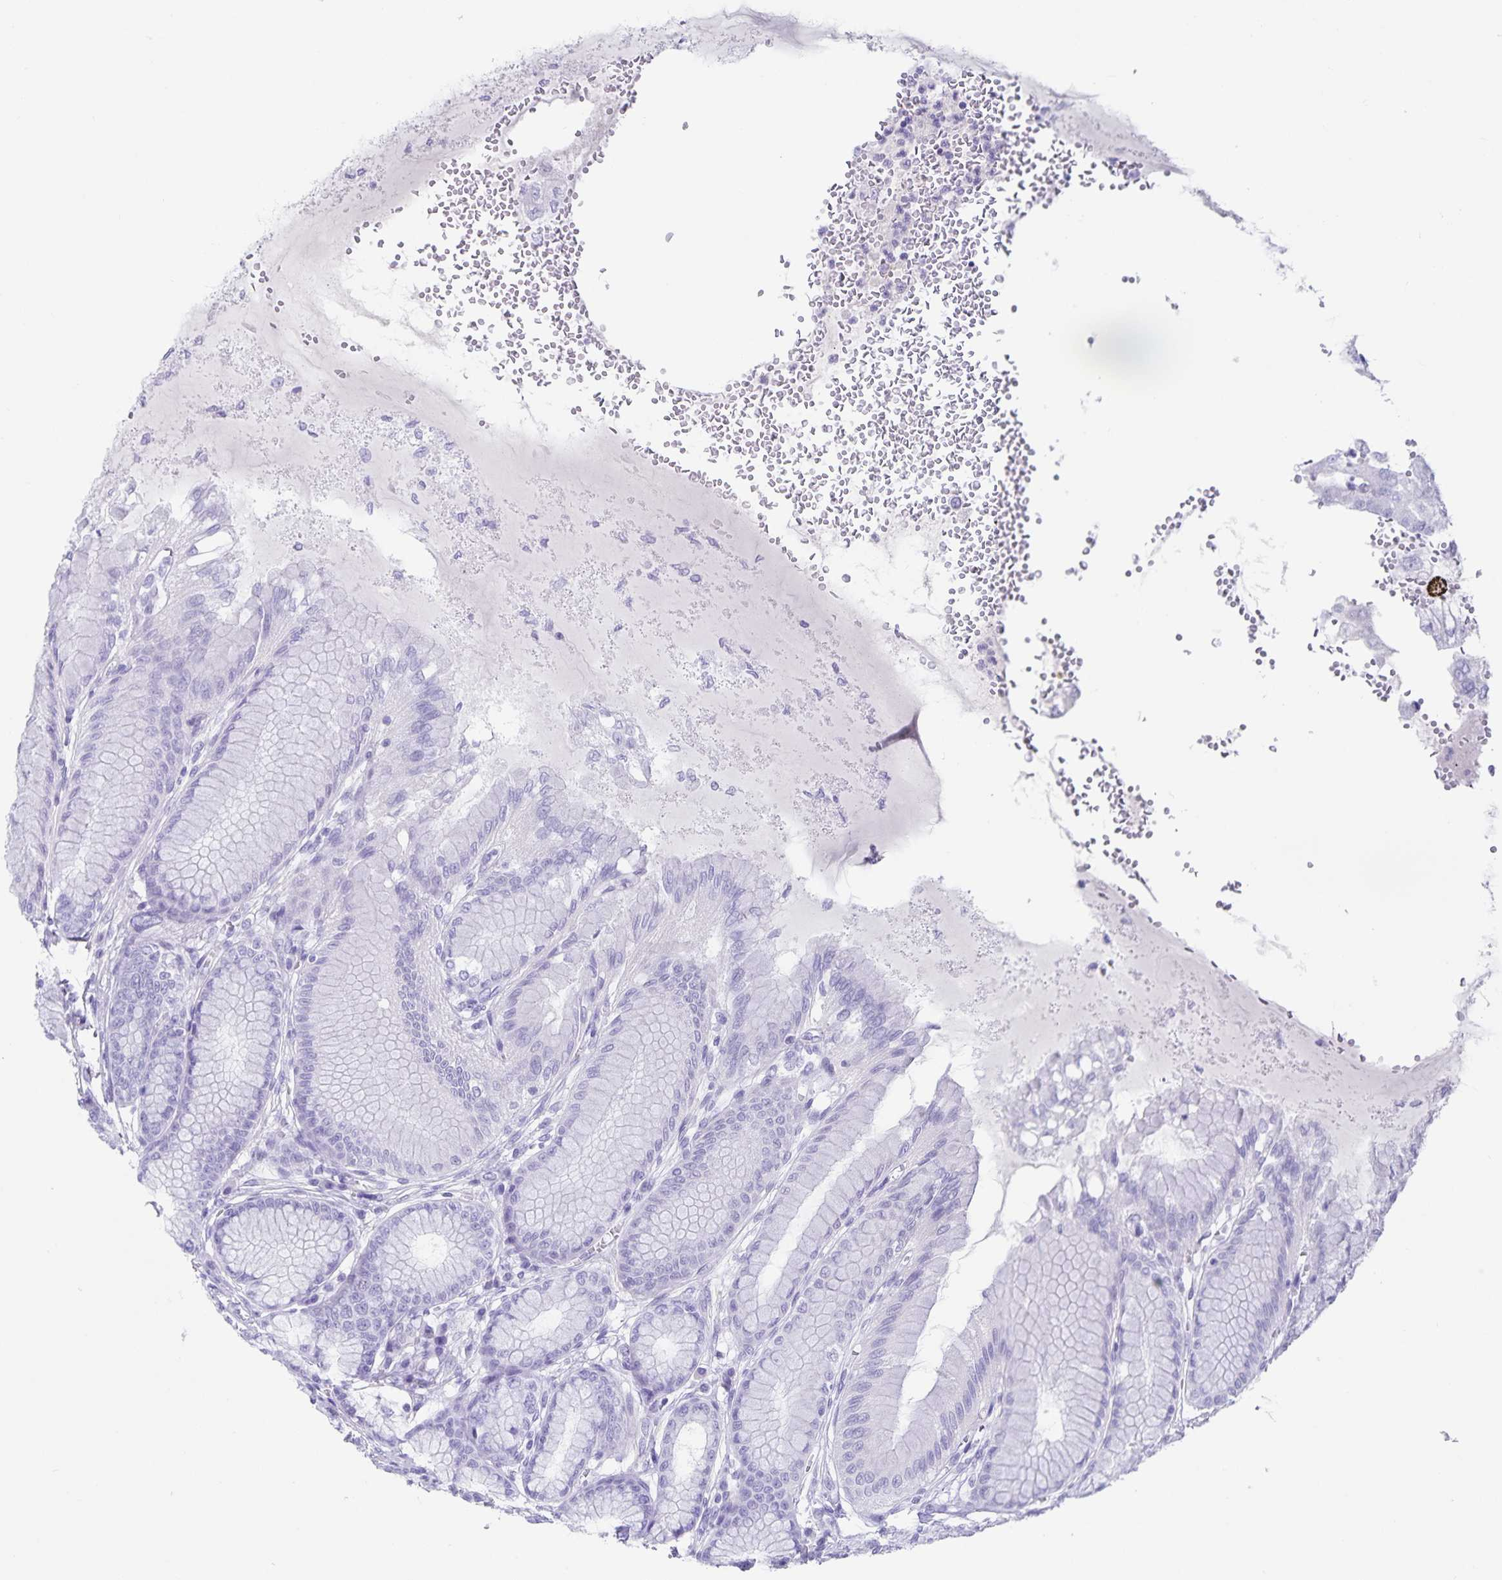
{"staining": {"intensity": "negative", "quantity": "none", "location": "none"}, "tissue": "stomach", "cell_type": "Glandular cells", "image_type": "normal", "snomed": [{"axis": "morphology", "description": "Normal tissue, NOS"}, {"axis": "topography", "description": "Stomach"}, {"axis": "topography", "description": "Stomach, lower"}], "caption": "Immunohistochemical staining of normal human stomach demonstrates no significant staining in glandular cells.", "gene": "C11orf42", "patient": {"sex": "male", "age": 76}}